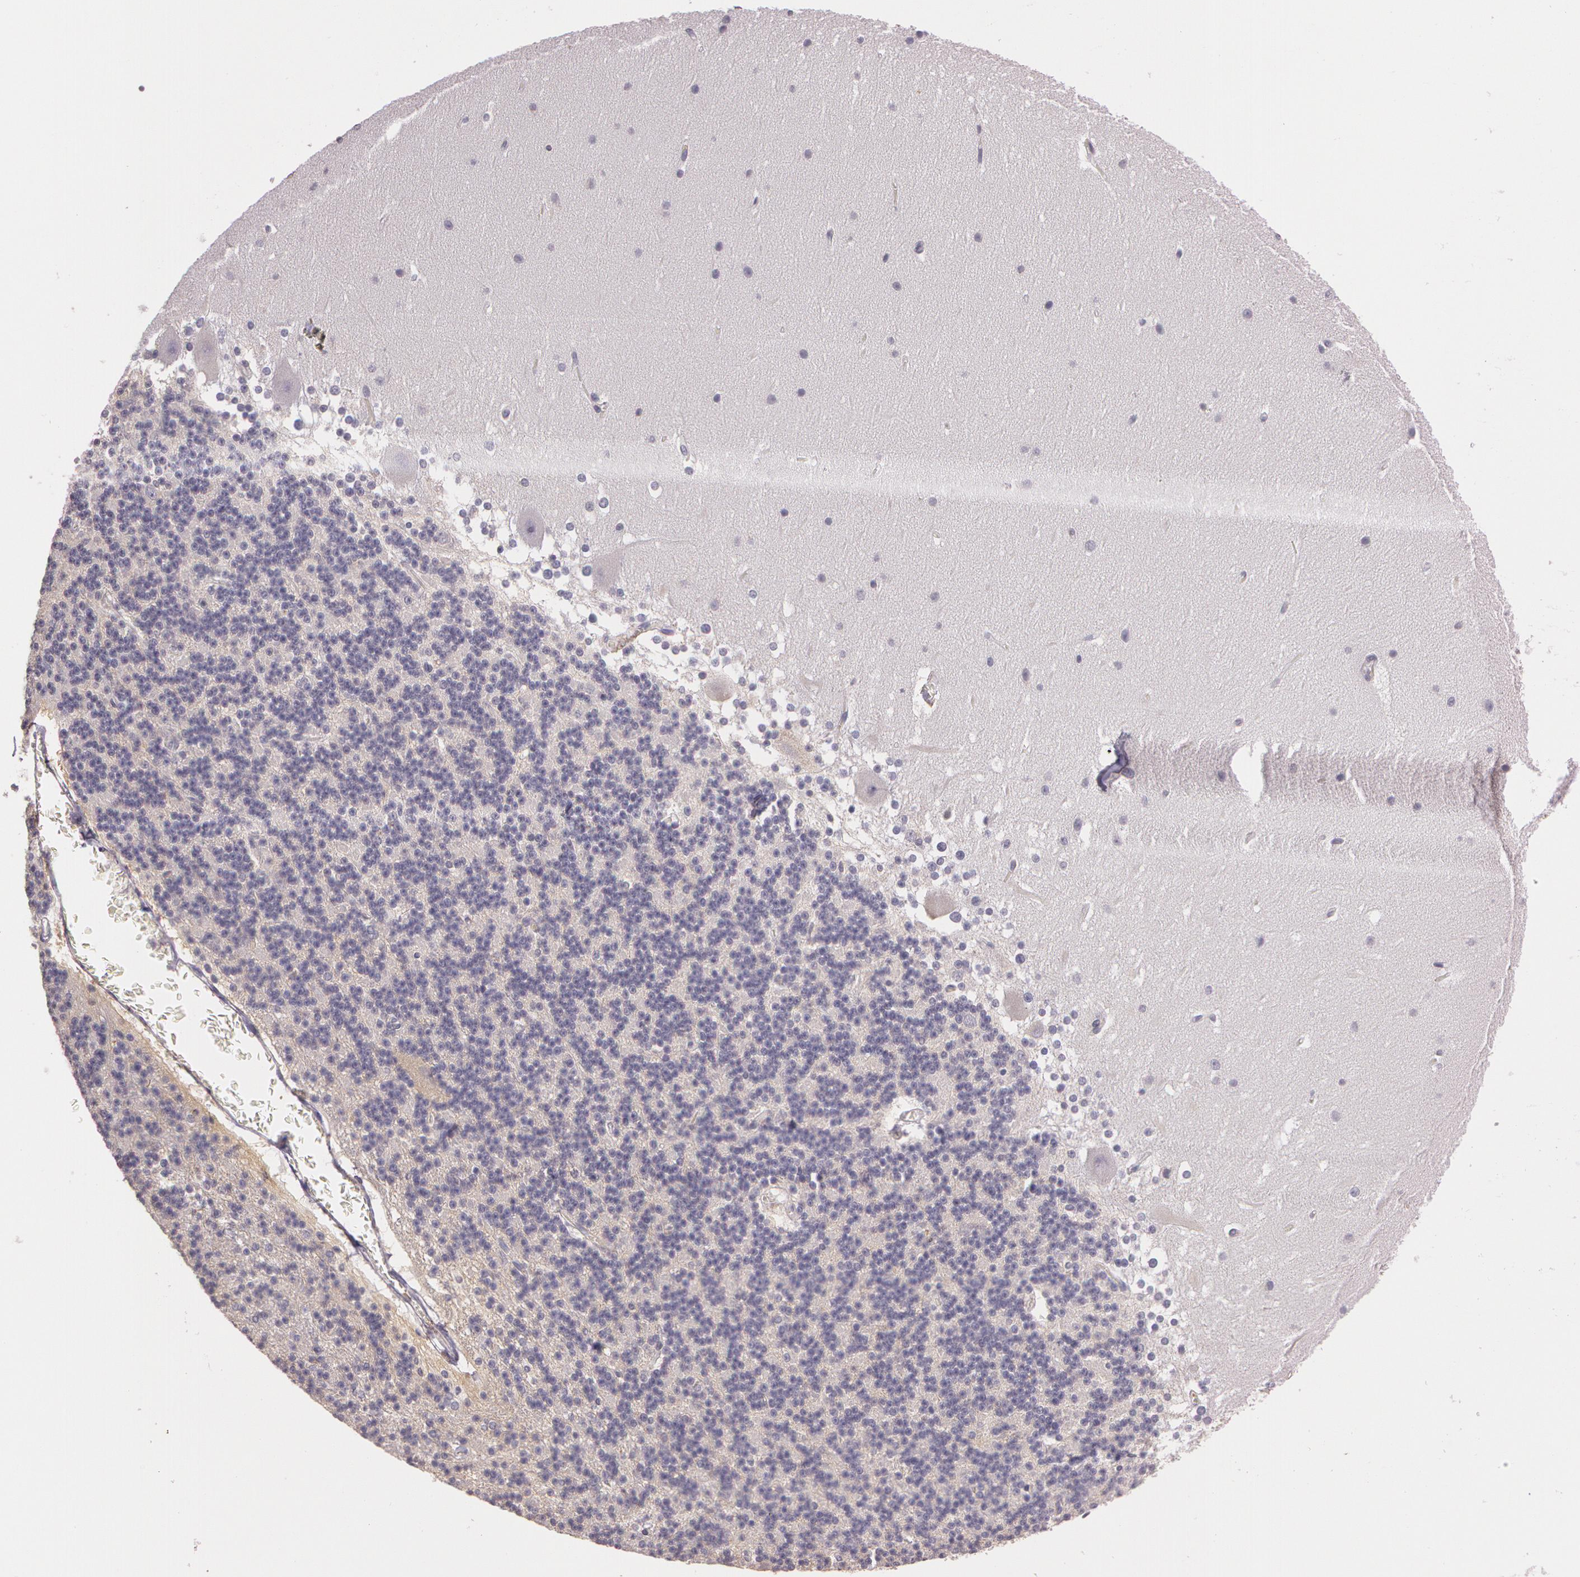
{"staining": {"intensity": "negative", "quantity": "none", "location": "none"}, "tissue": "cerebellum", "cell_type": "Cells in granular layer", "image_type": "normal", "snomed": [{"axis": "morphology", "description": "Normal tissue, NOS"}, {"axis": "topography", "description": "Cerebellum"}], "caption": "High power microscopy image of an immunohistochemistry (IHC) micrograph of benign cerebellum, revealing no significant staining in cells in granular layer.", "gene": "G2E3", "patient": {"sex": "female", "age": 19}}